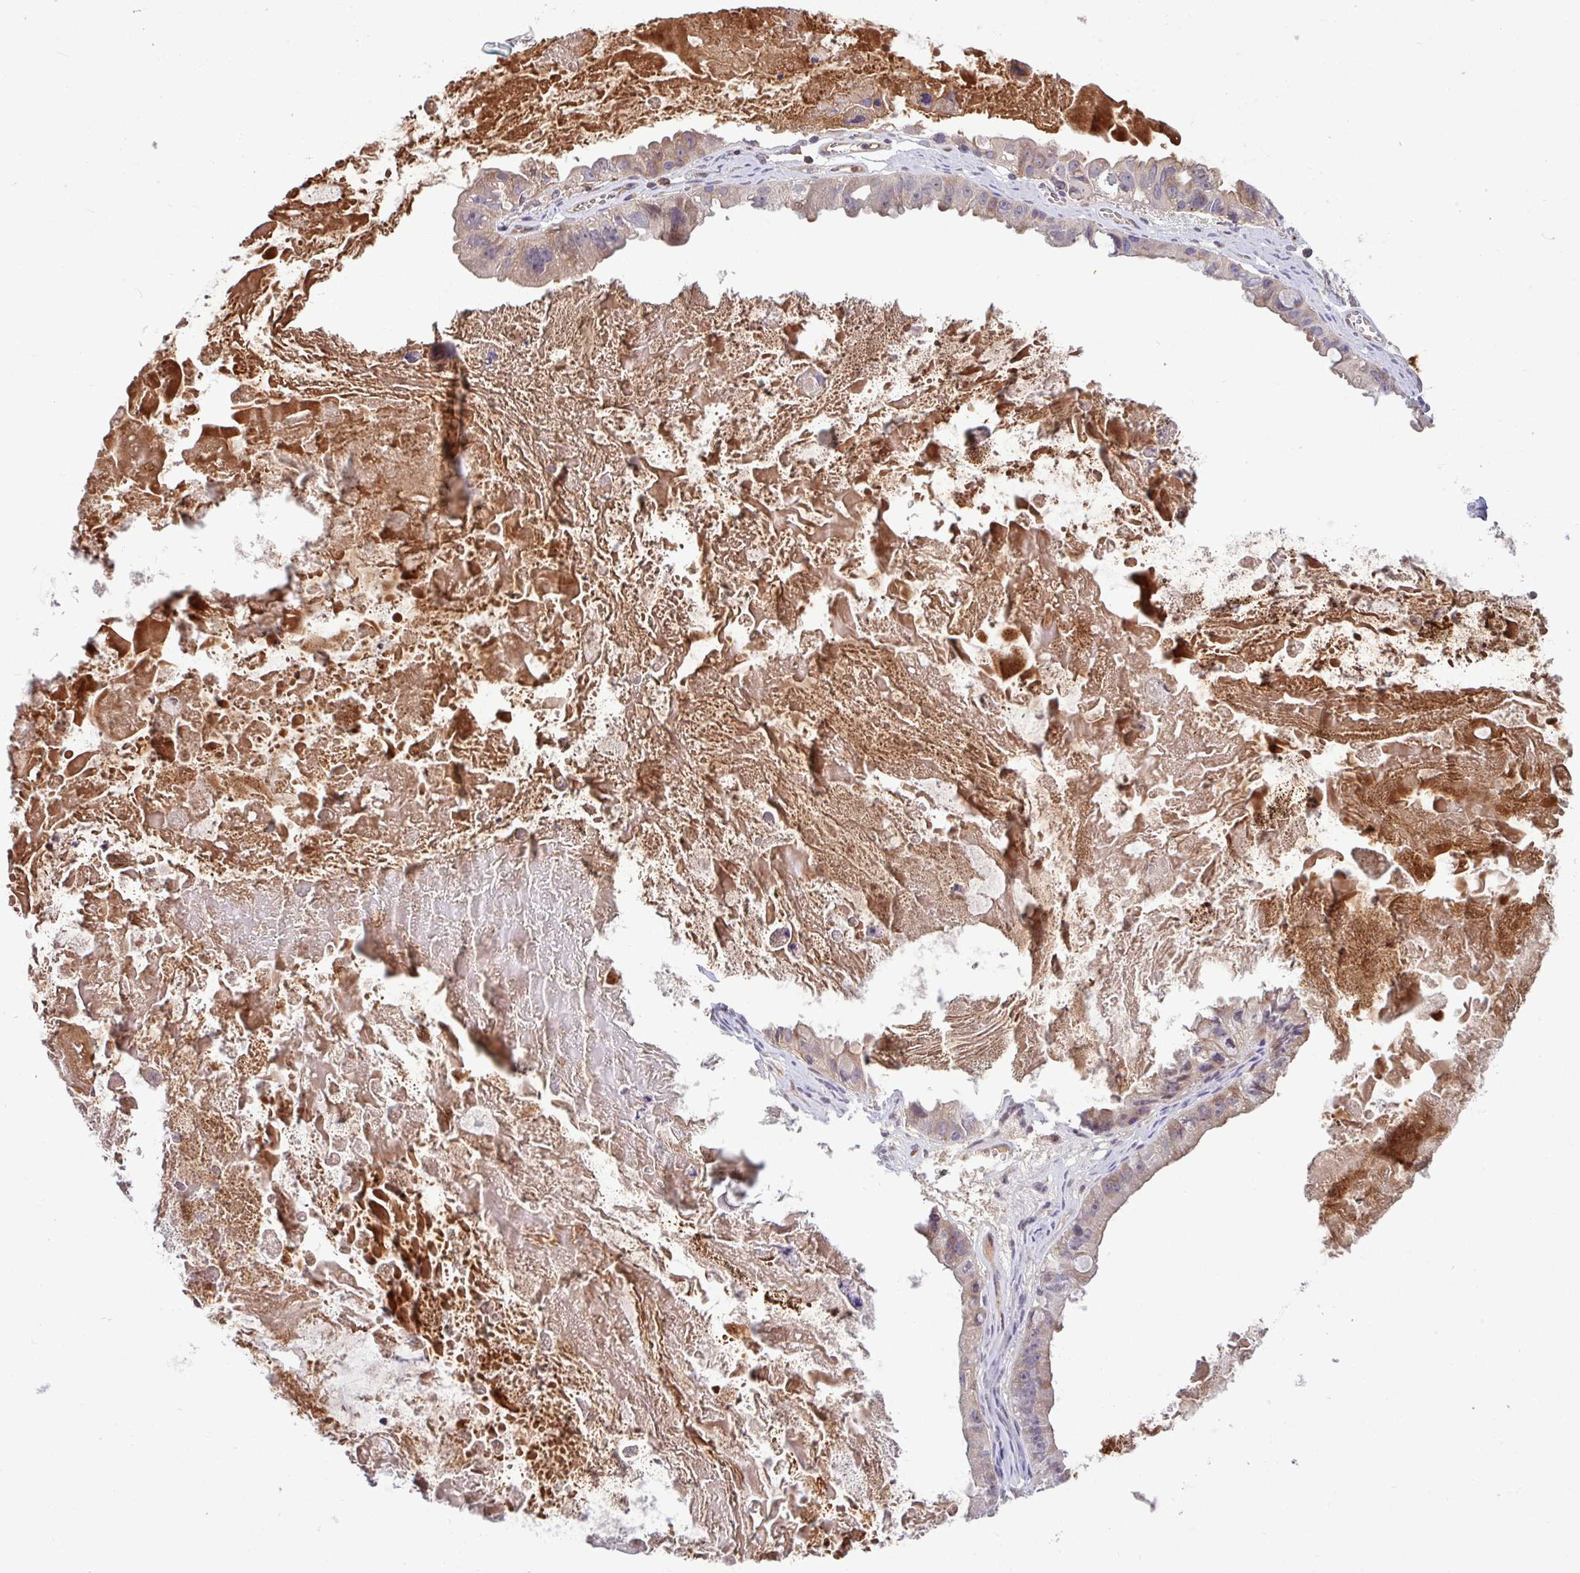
{"staining": {"intensity": "weak", "quantity": "<25%", "location": "cytoplasmic/membranous"}, "tissue": "ovarian cancer", "cell_type": "Tumor cells", "image_type": "cancer", "snomed": [{"axis": "morphology", "description": "Cystadenocarcinoma, mucinous, NOS"}, {"axis": "topography", "description": "Ovary"}], "caption": "IHC of human ovarian cancer (mucinous cystadenocarcinoma) displays no expression in tumor cells.", "gene": "B4GALNT4", "patient": {"sex": "female", "age": 61}}